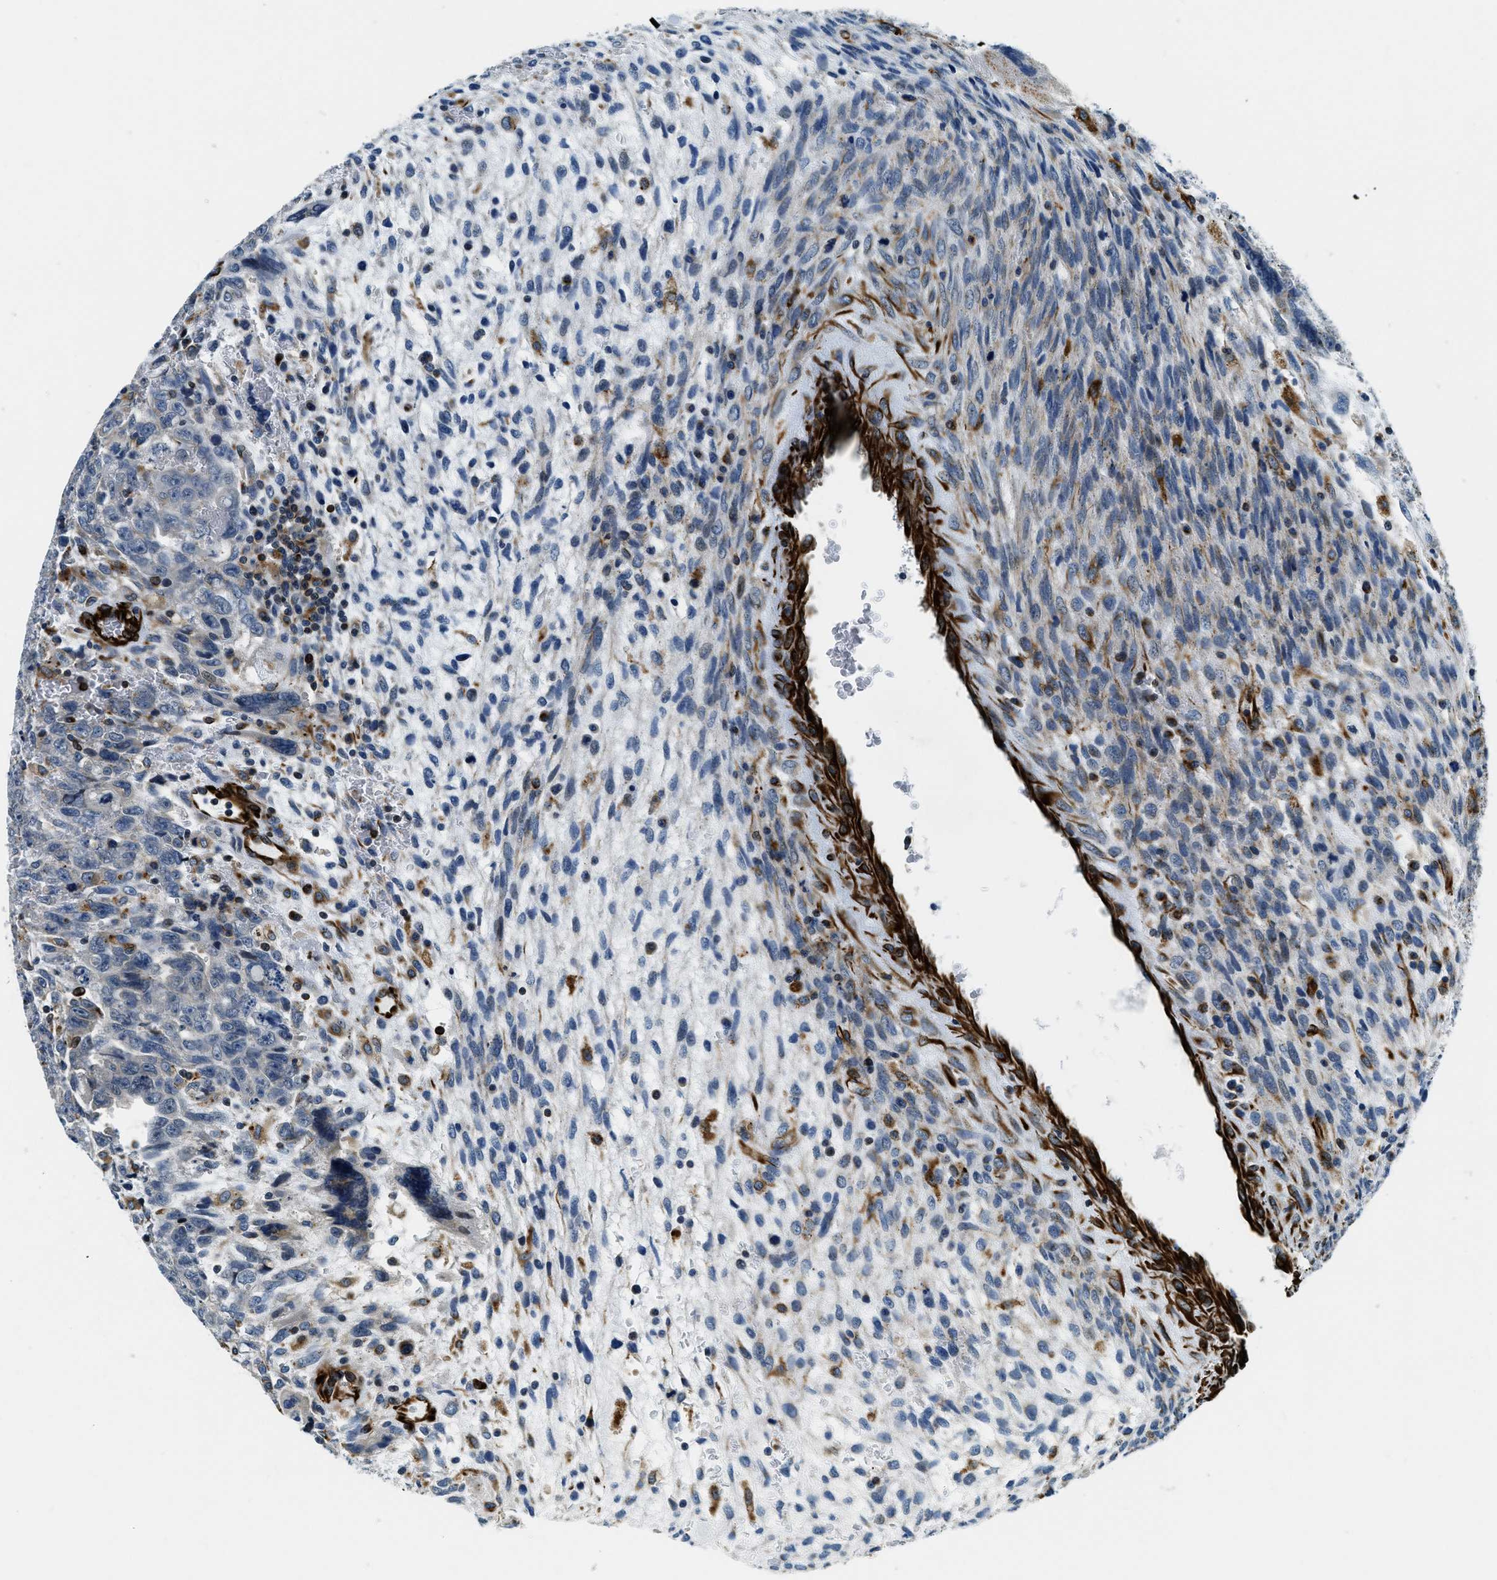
{"staining": {"intensity": "negative", "quantity": "none", "location": "none"}, "tissue": "testis cancer", "cell_type": "Tumor cells", "image_type": "cancer", "snomed": [{"axis": "morphology", "description": "Carcinoma, Embryonal, NOS"}, {"axis": "topography", "description": "Testis"}], "caption": "DAB immunohistochemical staining of testis cancer exhibits no significant expression in tumor cells. Nuclei are stained in blue.", "gene": "GNS", "patient": {"sex": "male", "age": 28}}